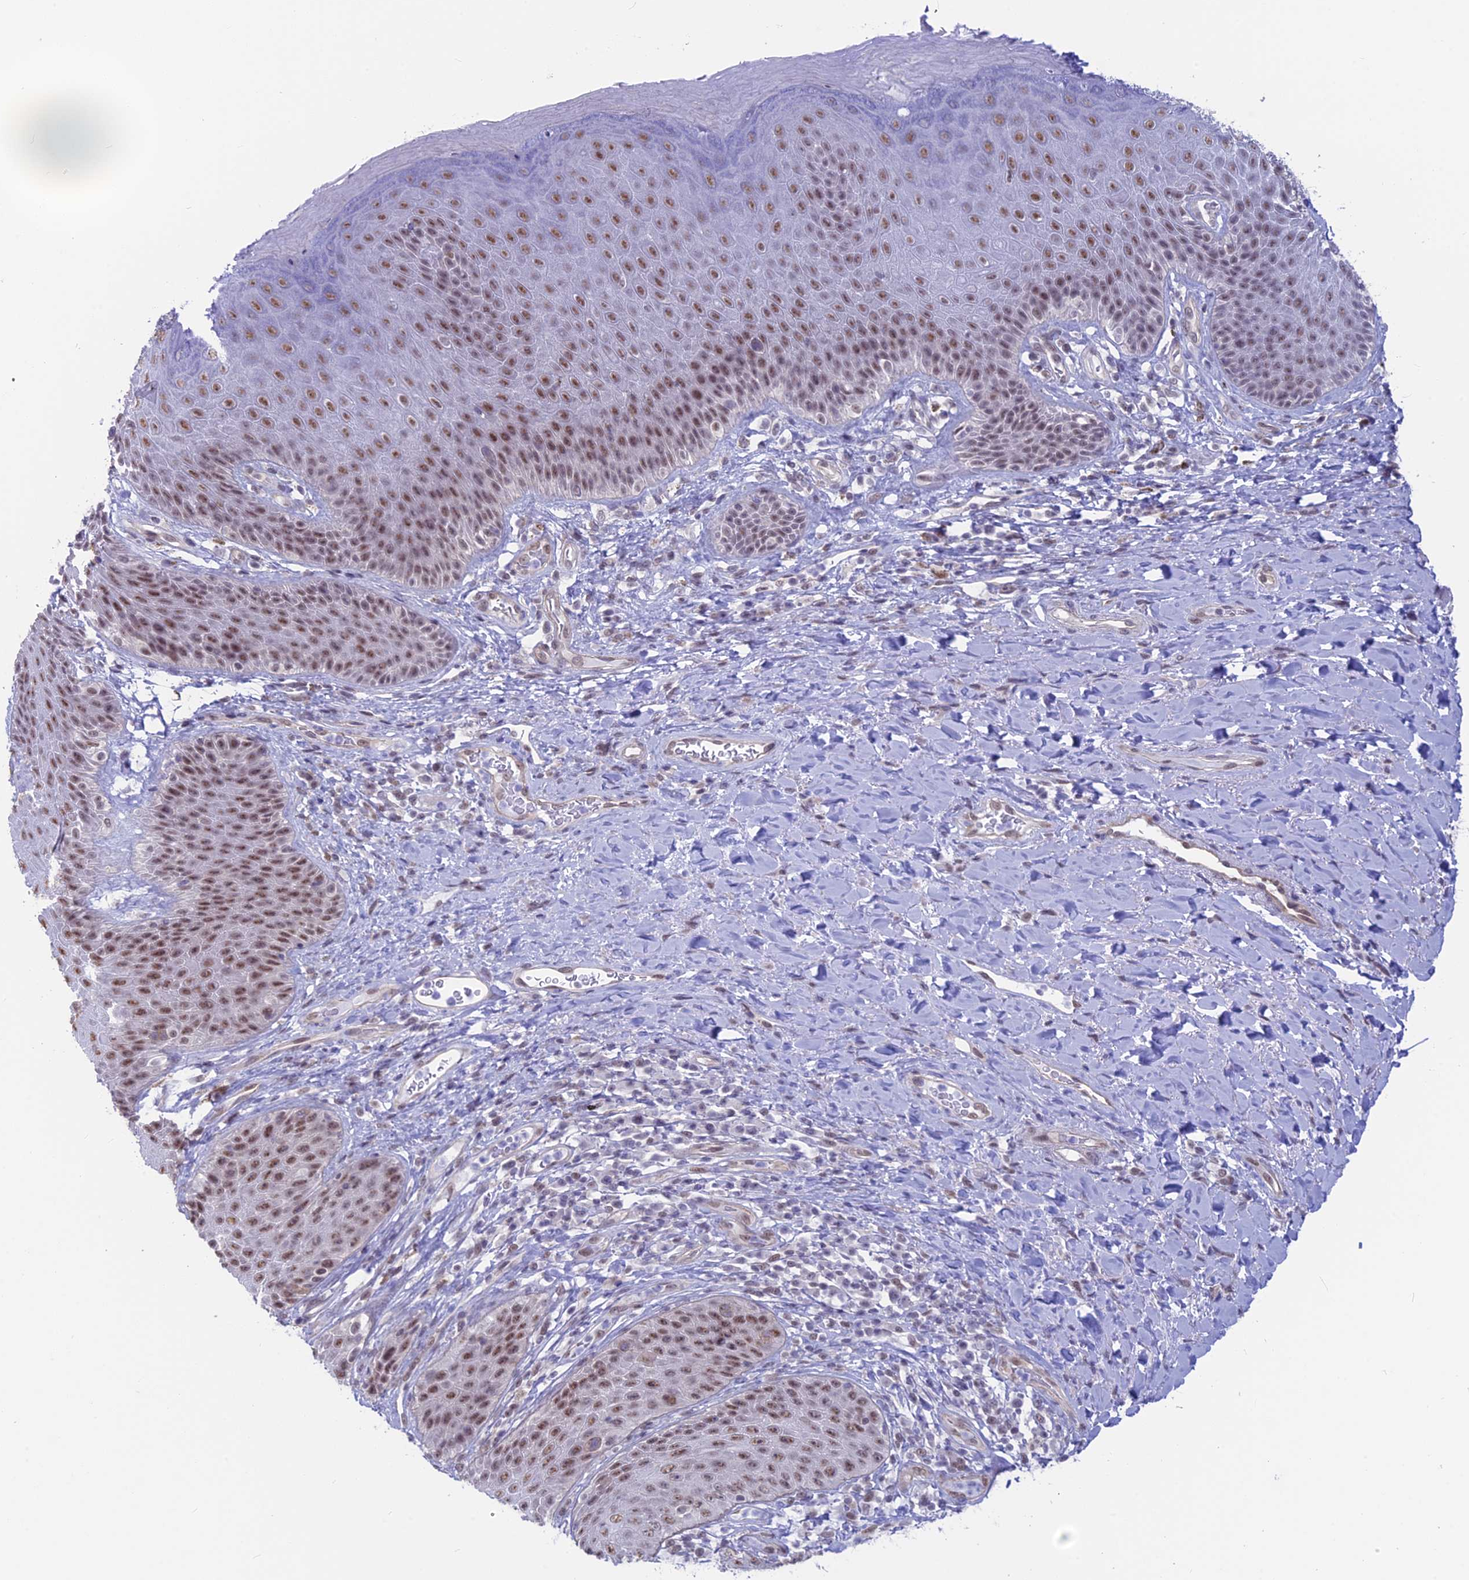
{"staining": {"intensity": "moderate", "quantity": "25%-75%", "location": "nuclear"}, "tissue": "skin", "cell_type": "Epidermal cells", "image_type": "normal", "snomed": [{"axis": "morphology", "description": "Normal tissue, NOS"}, {"axis": "topography", "description": "Anal"}], "caption": "Unremarkable skin was stained to show a protein in brown. There is medium levels of moderate nuclear positivity in about 25%-75% of epidermal cells.", "gene": "SRSF5", "patient": {"sex": "female", "age": 89}}